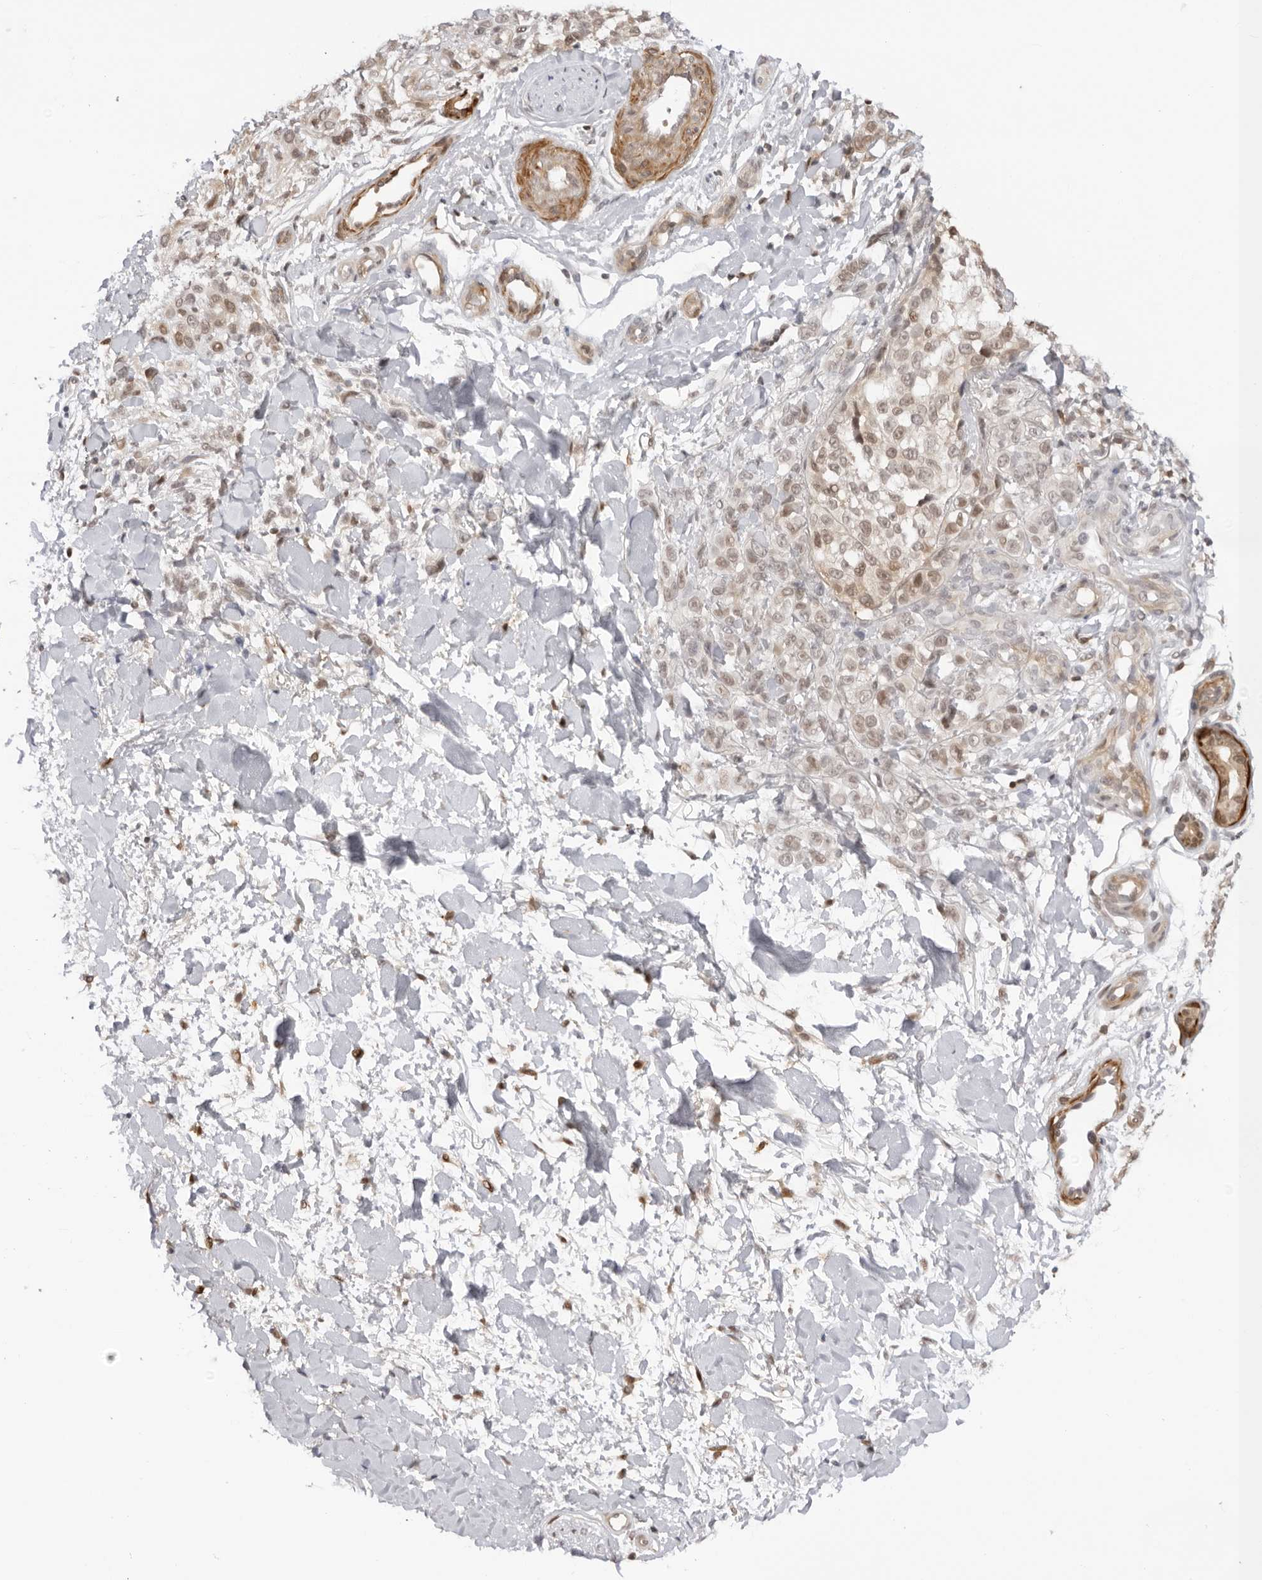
{"staining": {"intensity": "weak", "quantity": ">75%", "location": "nuclear"}, "tissue": "melanoma", "cell_type": "Tumor cells", "image_type": "cancer", "snomed": [{"axis": "morphology", "description": "Malignant melanoma, Metastatic site"}, {"axis": "topography", "description": "Skin"}], "caption": "A micrograph showing weak nuclear staining in about >75% of tumor cells in malignant melanoma (metastatic site), as visualized by brown immunohistochemical staining.", "gene": "RNF146", "patient": {"sex": "female", "age": 72}}